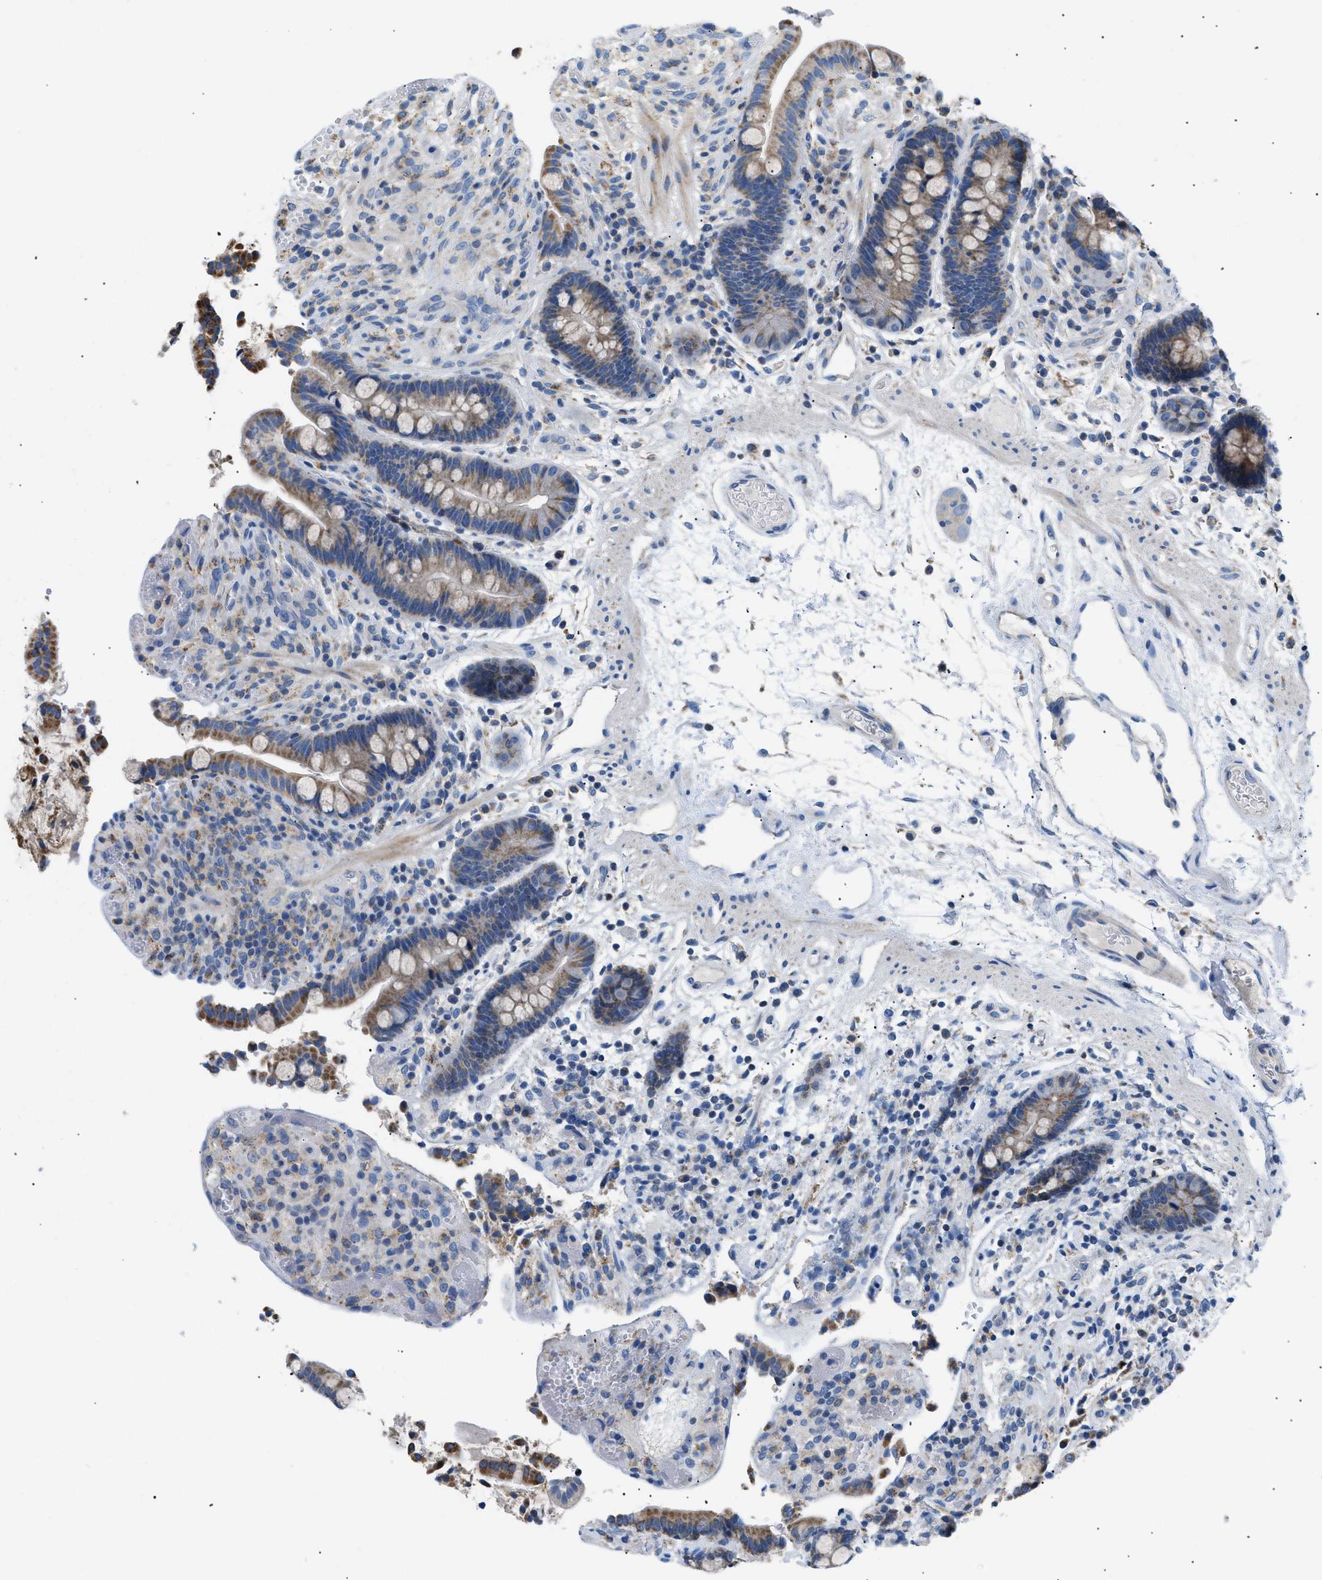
{"staining": {"intensity": "negative", "quantity": "none", "location": "none"}, "tissue": "colon", "cell_type": "Endothelial cells", "image_type": "normal", "snomed": [{"axis": "morphology", "description": "Normal tissue, NOS"}, {"axis": "topography", "description": "Colon"}], "caption": "High magnification brightfield microscopy of normal colon stained with DAB (3,3'-diaminobenzidine) (brown) and counterstained with hematoxylin (blue): endothelial cells show no significant staining.", "gene": "ILDR1", "patient": {"sex": "male", "age": 73}}